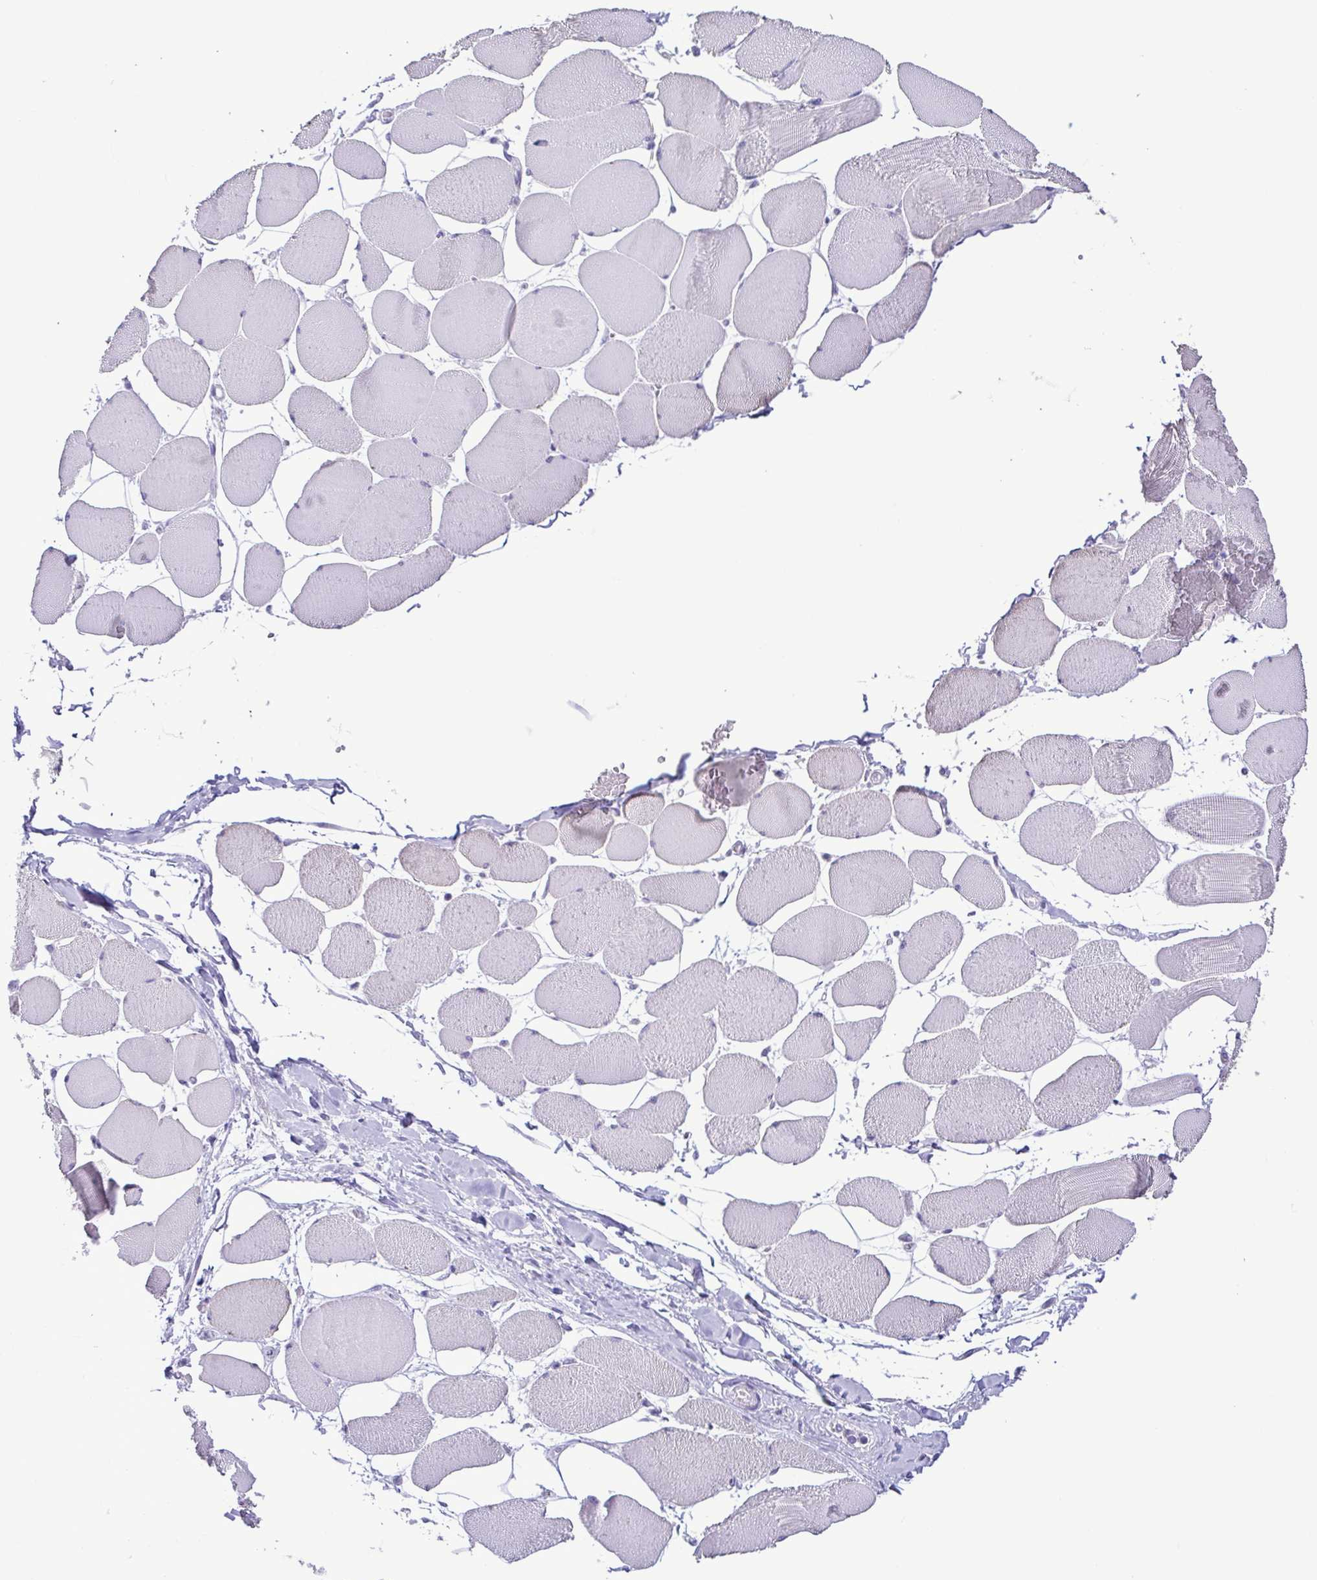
{"staining": {"intensity": "negative", "quantity": "none", "location": "none"}, "tissue": "skeletal muscle", "cell_type": "Myocytes", "image_type": "normal", "snomed": [{"axis": "morphology", "description": "Normal tissue, NOS"}, {"axis": "topography", "description": "Skeletal muscle"}], "caption": "Immunohistochemistry (IHC) of unremarkable skeletal muscle exhibits no positivity in myocytes.", "gene": "CBY2", "patient": {"sex": "female", "age": 75}}